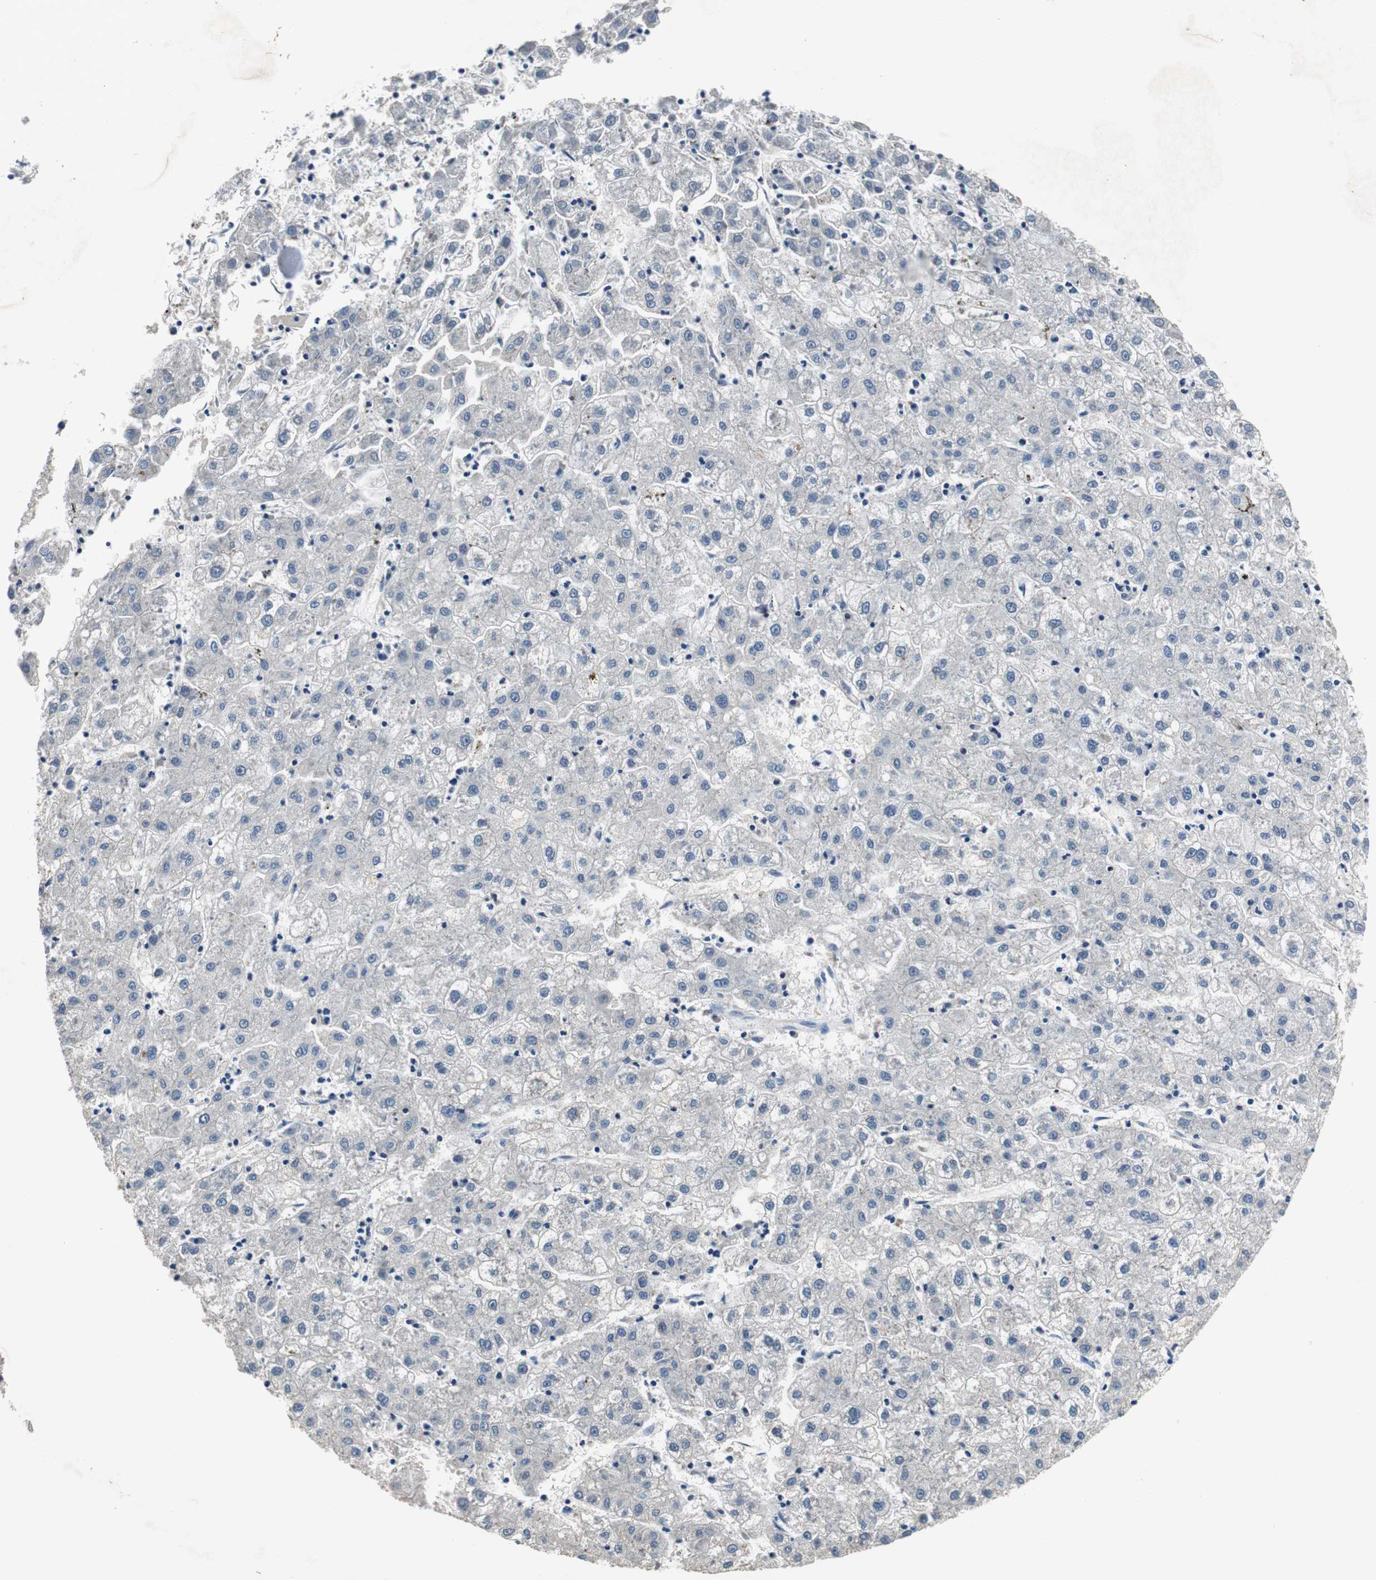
{"staining": {"intensity": "negative", "quantity": "none", "location": "none"}, "tissue": "liver cancer", "cell_type": "Tumor cells", "image_type": "cancer", "snomed": [{"axis": "morphology", "description": "Carcinoma, Hepatocellular, NOS"}, {"axis": "topography", "description": "Liver"}], "caption": "DAB (3,3'-diaminobenzidine) immunohistochemical staining of hepatocellular carcinoma (liver) reveals no significant staining in tumor cells.", "gene": "PRKCA", "patient": {"sex": "male", "age": 72}}